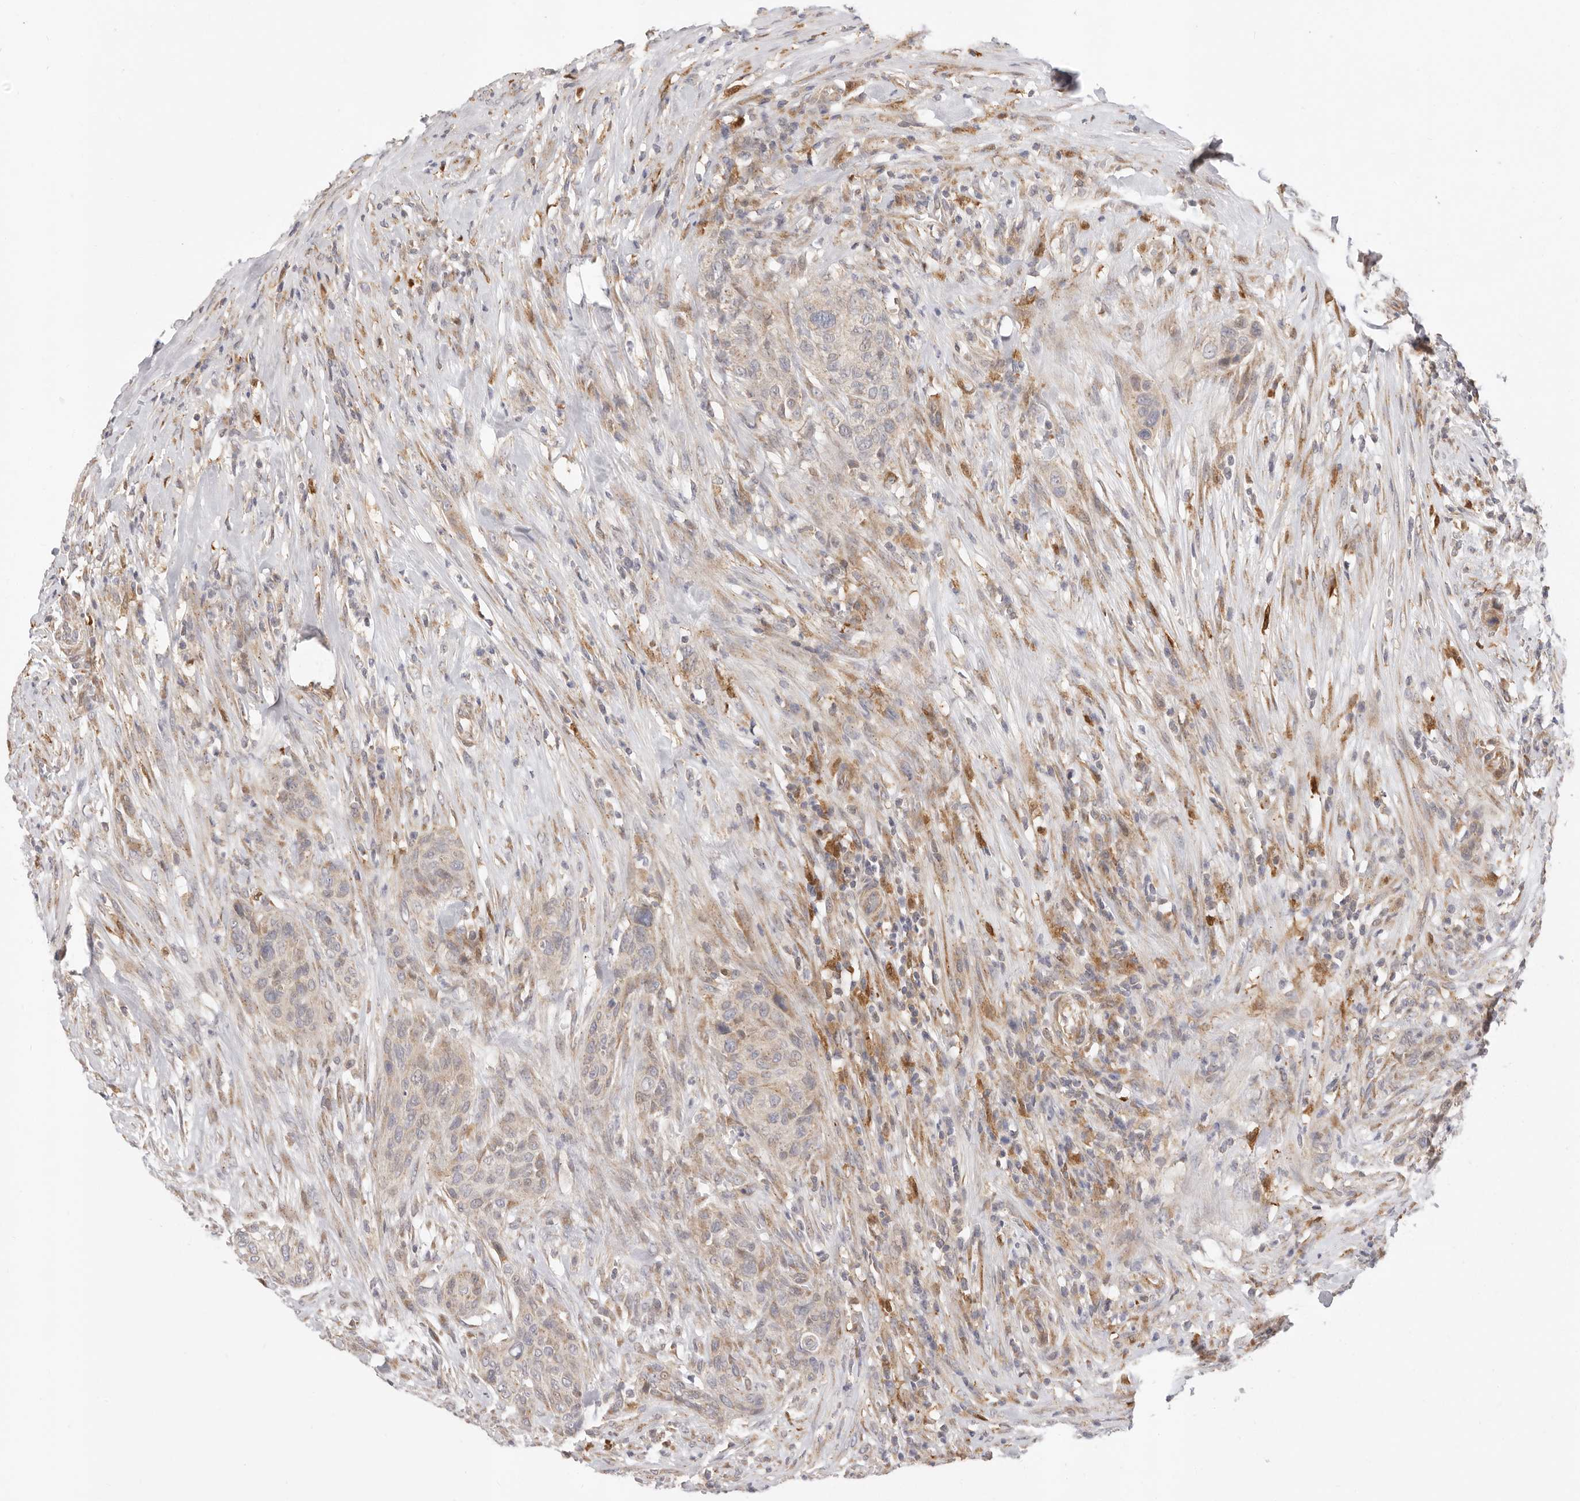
{"staining": {"intensity": "weak", "quantity": "<25%", "location": "cytoplasmic/membranous"}, "tissue": "urothelial cancer", "cell_type": "Tumor cells", "image_type": "cancer", "snomed": [{"axis": "morphology", "description": "Urothelial carcinoma, High grade"}, {"axis": "topography", "description": "Urinary bladder"}], "caption": "The histopathology image reveals no staining of tumor cells in urothelial cancer. (DAB IHC visualized using brightfield microscopy, high magnification).", "gene": "USH1C", "patient": {"sex": "male", "age": 35}}